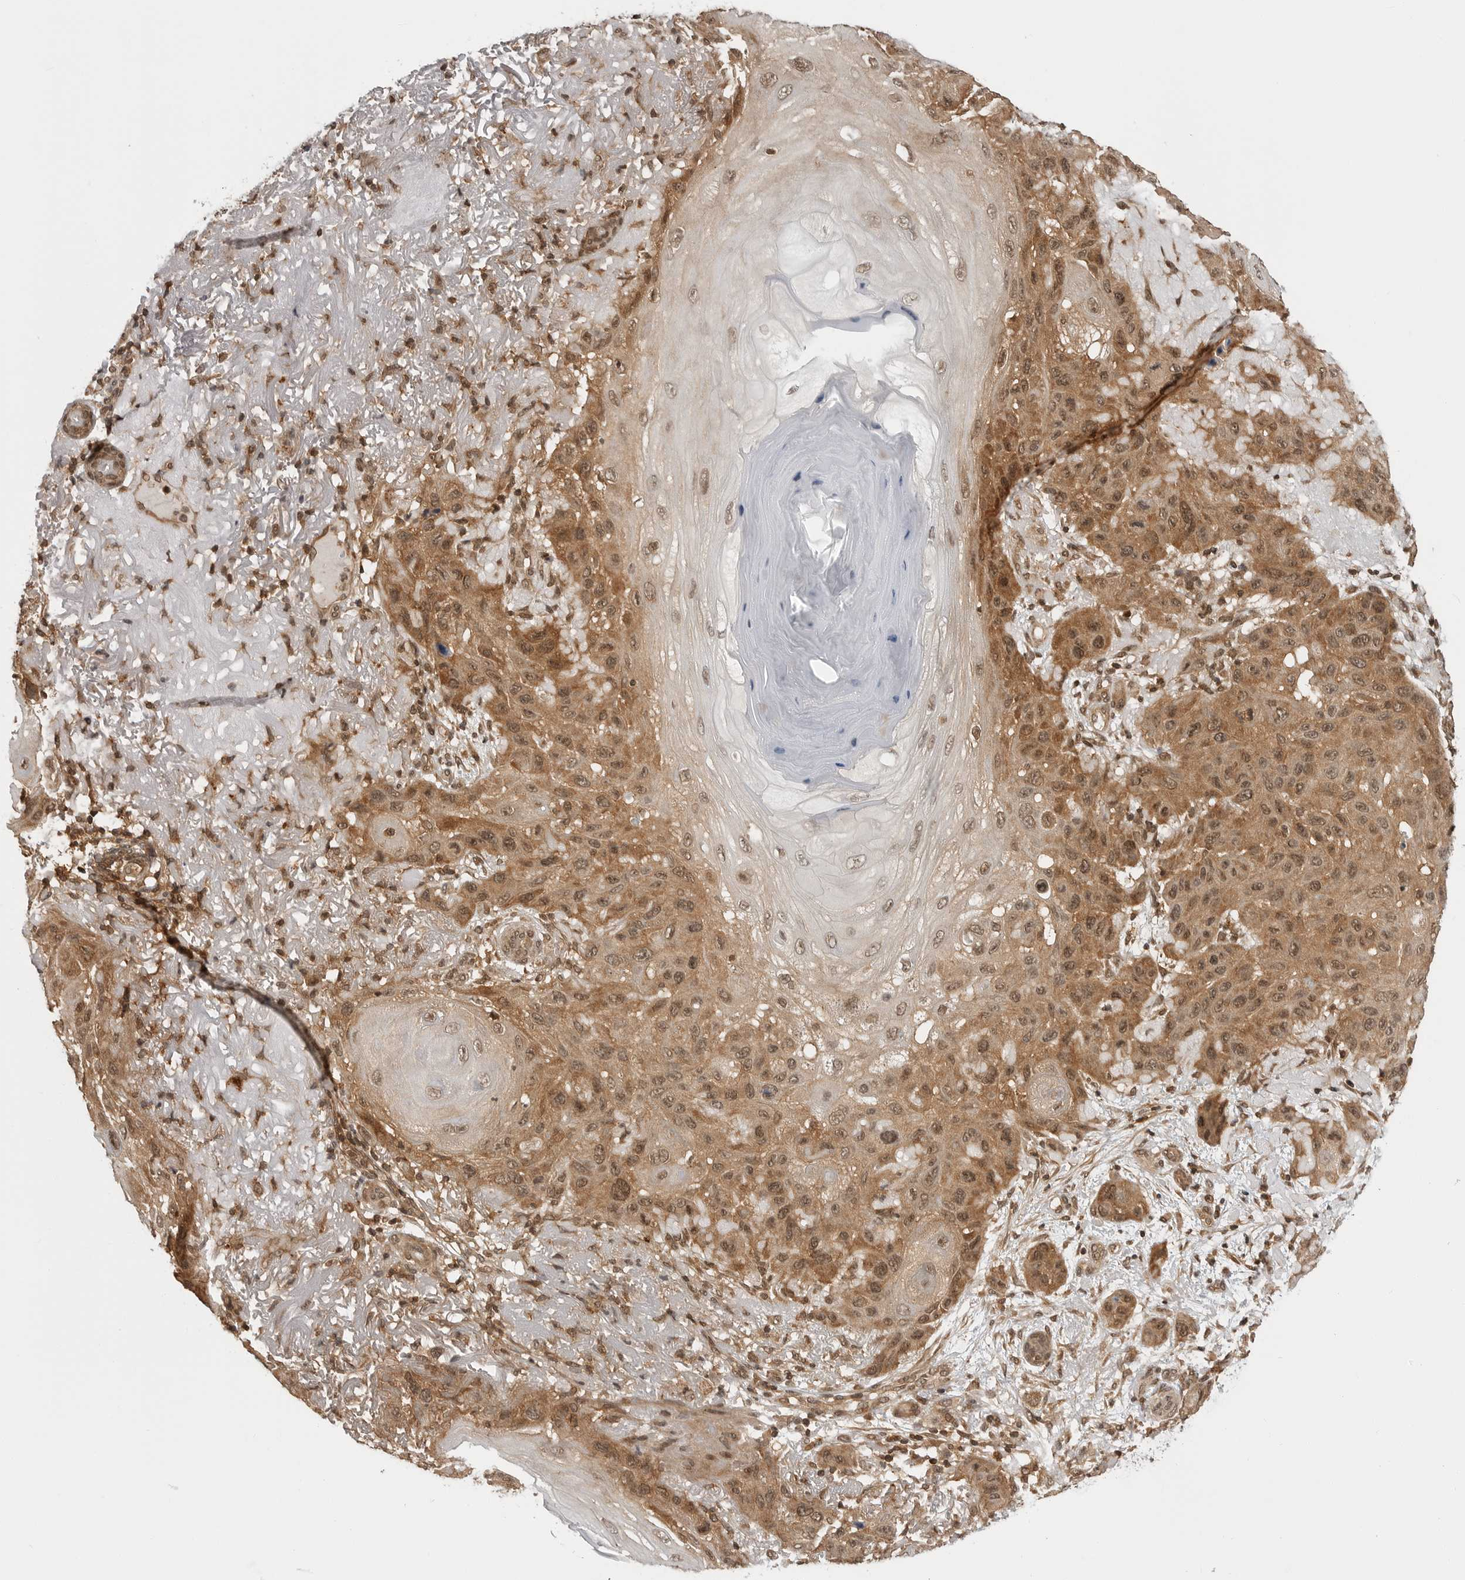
{"staining": {"intensity": "moderate", "quantity": ">75%", "location": "cytoplasmic/membranous,nuclear"}, "tissue": "skin cancer", "cell_type": "Tumor cells", "image_type": "cancer", "snomed": [{"axis": "morphology", "description": "Normal tissue, NOS"}, {"axis": "morphology", "description": "Squamous cell carcinoma, NOS"}, {"axis": "topography", "description": "Skin"}], "caption": "Immunohistochemical staining of squamous cell carcinoma (skin) displays moderate cytoplasmic/membranous and nuclear protein positivity in about >75% of tumor cells.", "gene": "SZRD1", "patient": {"sex": "female", "age": 96}}